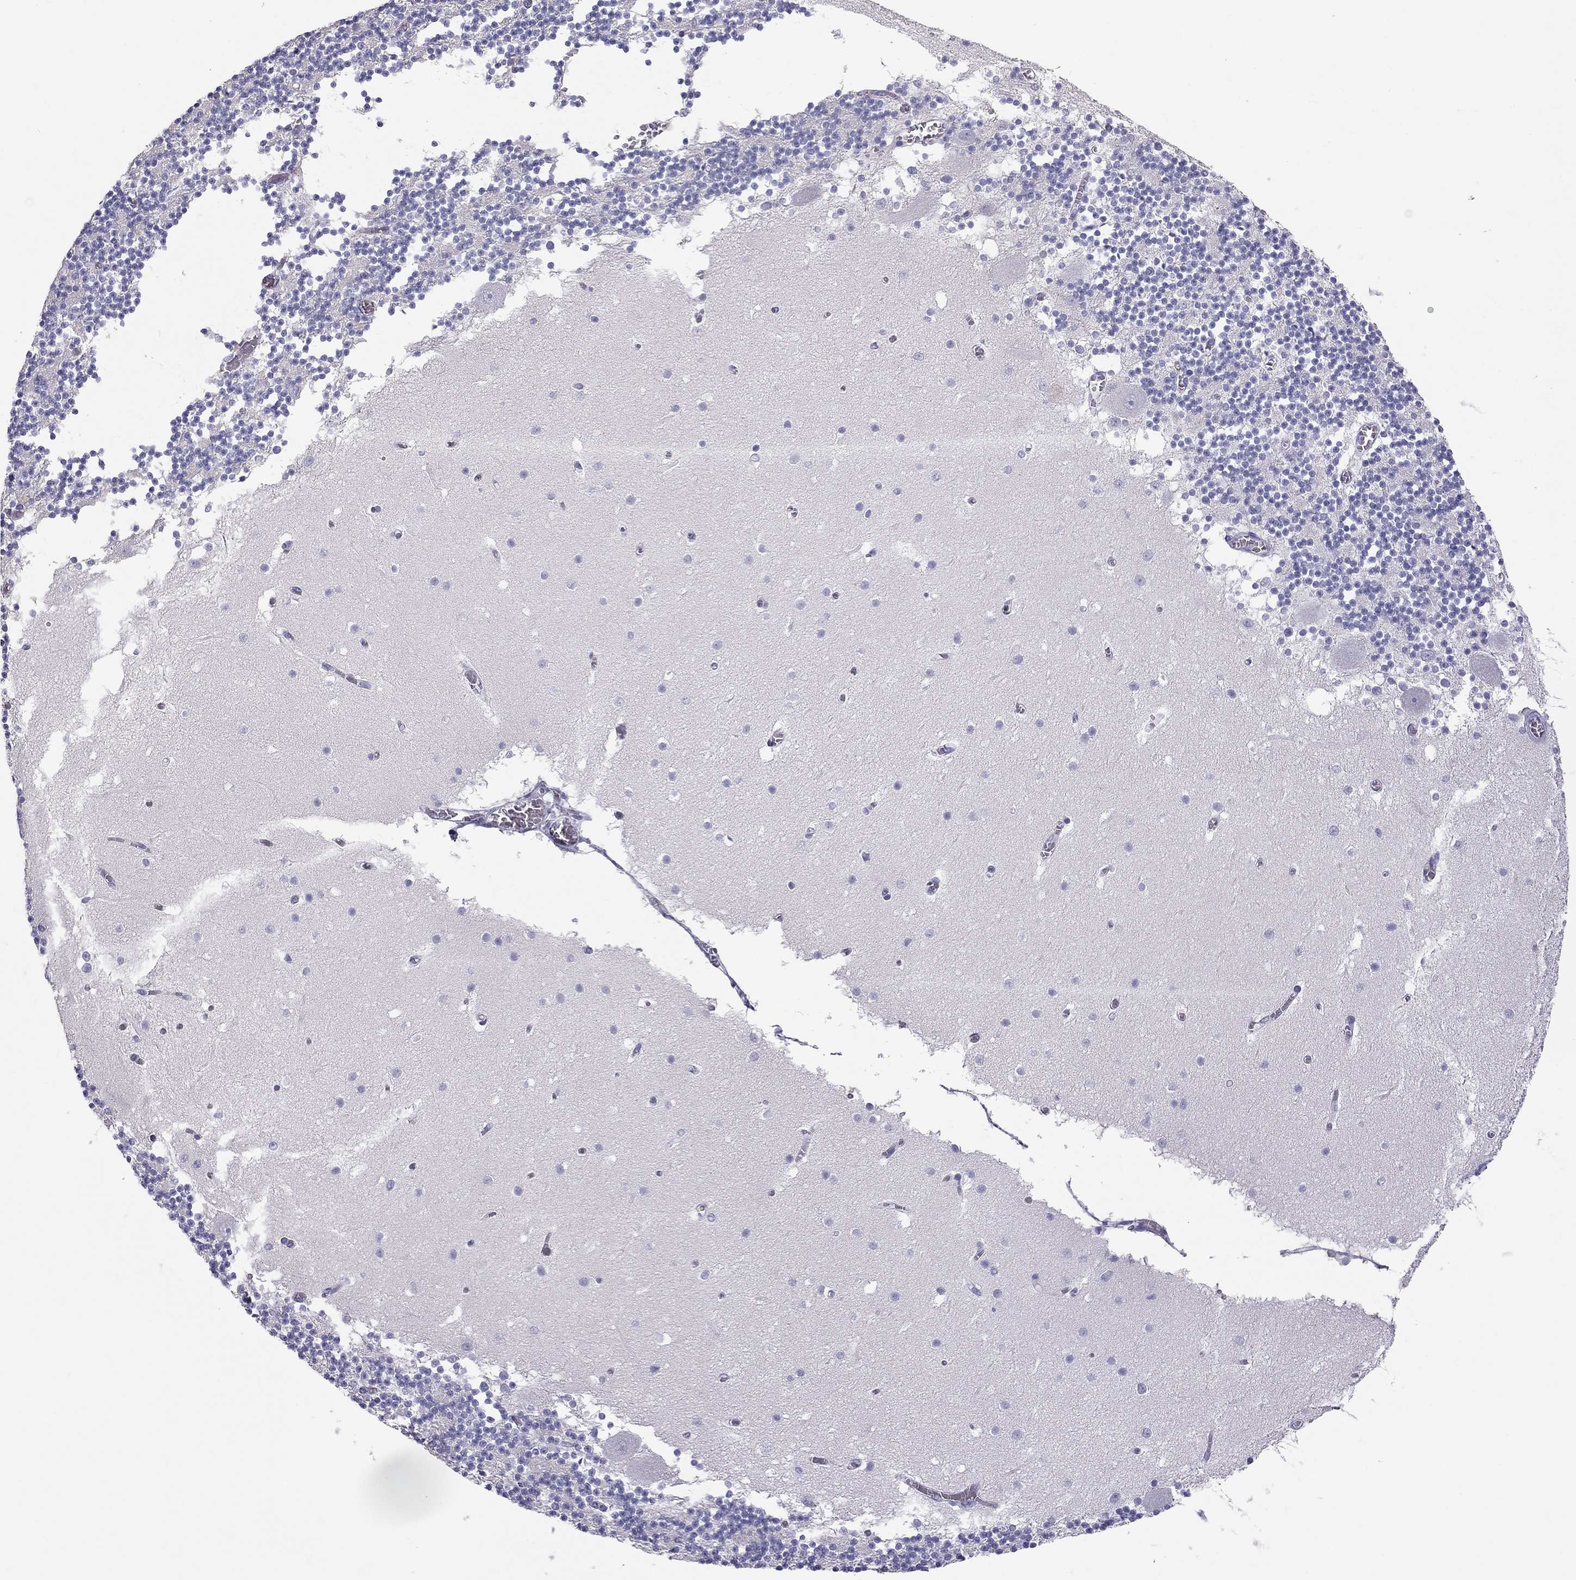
{"staining": {"intensity": "negative", "quantity": "none", "location": "none"}, "tissue": "cerebellum", "cell_type": "Cells in granular layer", "image_type": "normal", "snomed": [{"axis": "morphology", "description": "Normal tissue, NOS"}, {"axis": "topography", "description": "Cerebellum"}], "caption": "DAB (3,3'-diaminobenzidine) immunohistochemical staining of normal cerebellum reveals no significant expression in cells in granular layer.", "gene": "TRPM3", "patient": {"sex": "female", "age": 28}}